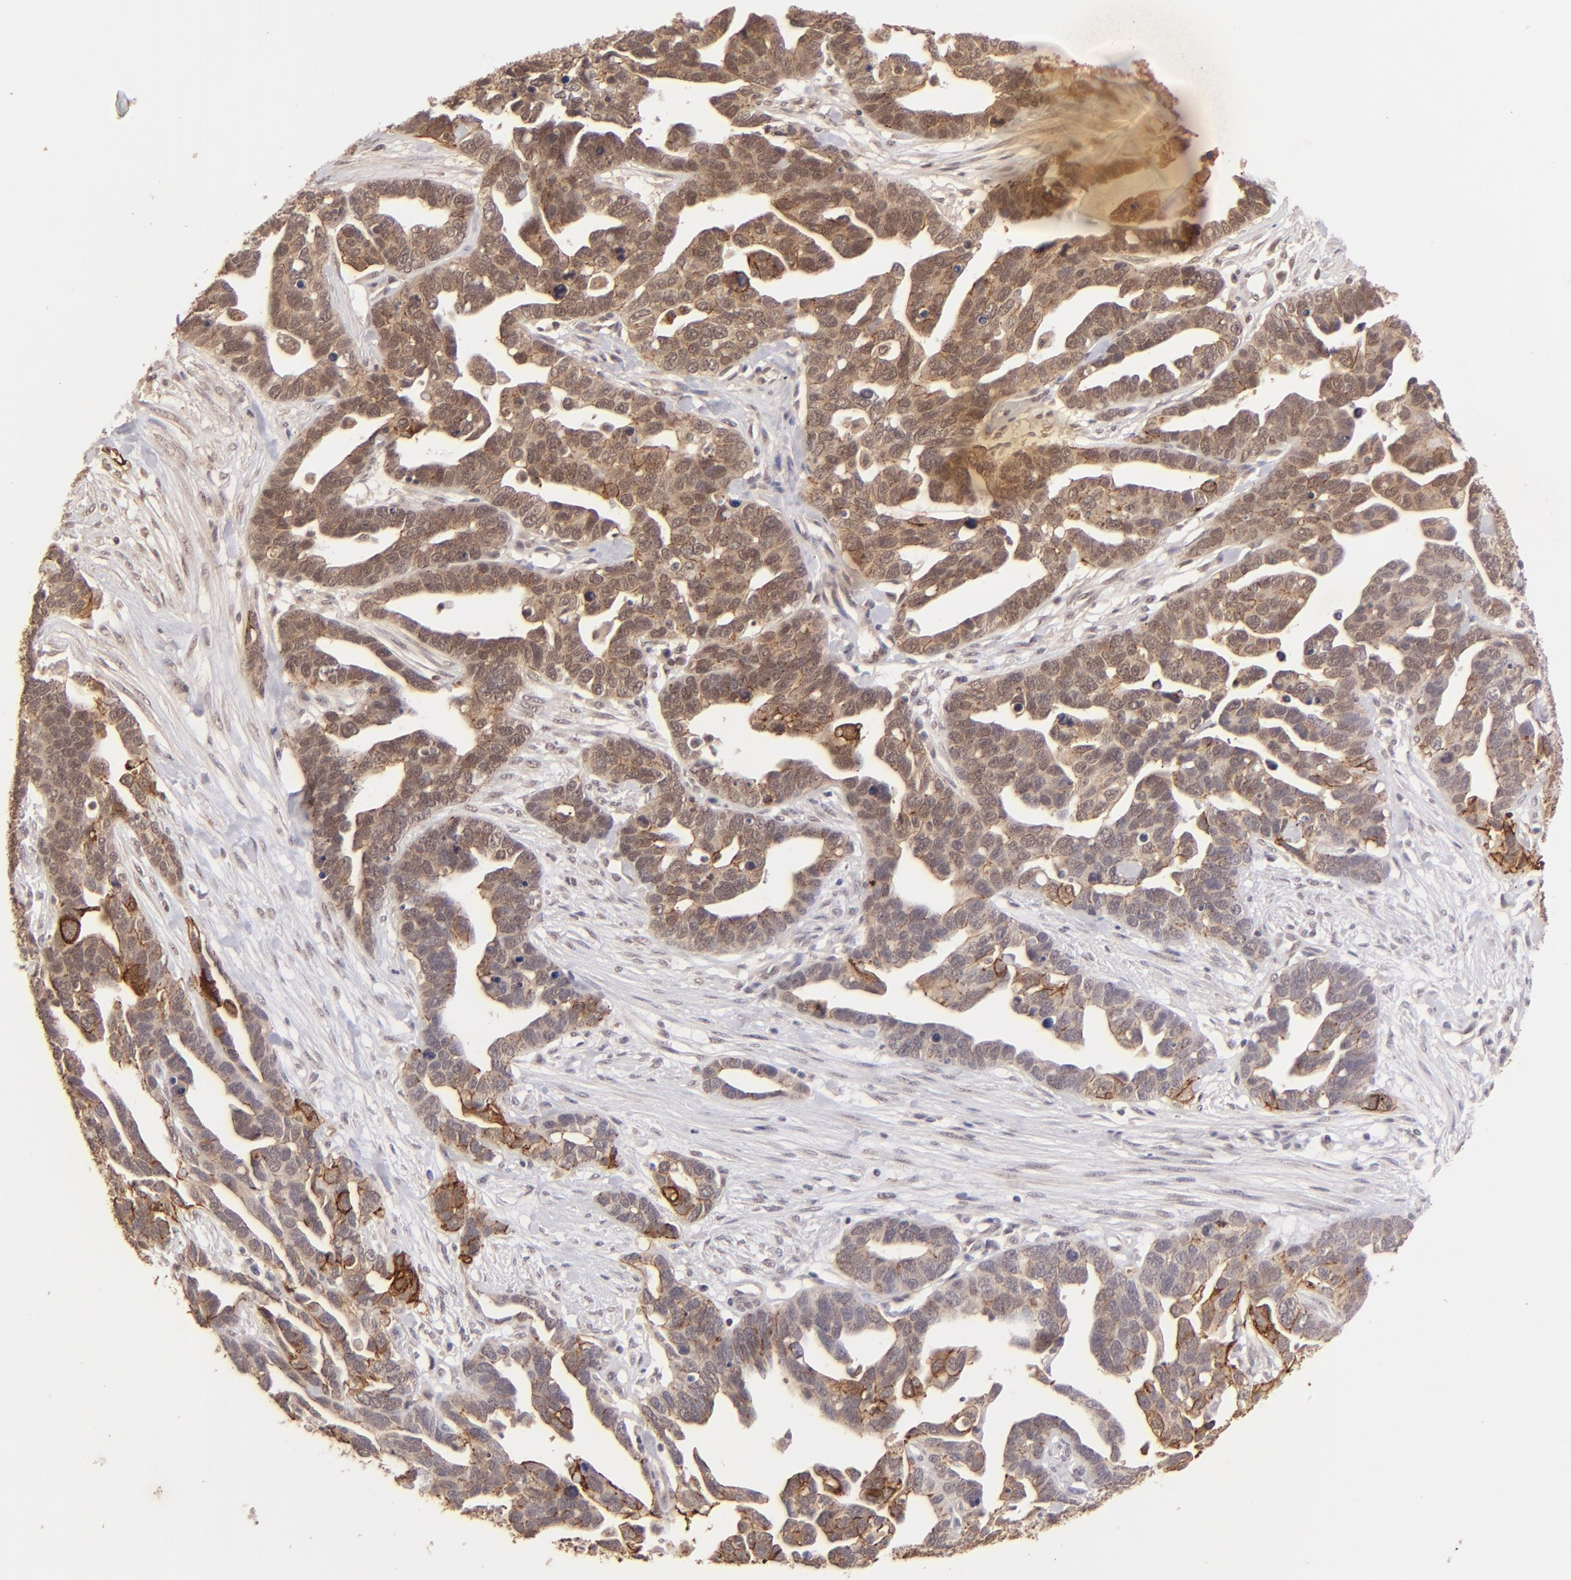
{"staining": {"intensity": "moderate", "quantity": "25%-75%", "location": "cytoplasmic/membranous"}, "tissue": "ovarian cancer", "cell_type": "Tumor cells", "image_type": "cancer", "snomed": [{"axis": "morphology", "description": "Cystadenocarcinoma, serous, NOS"}, {"axis": "topography", "description": "Ovary"}], "caption": "Ovarian cancer (serous cystadenocarcinoma) was stained to show a protein in brown. There is medium levels of moderate cytoplasmic/membranous positivity in approximately 25%-75% of tumor cells.", "gene": "CLDN1", "patient": {"sex": "female", "age": 54}}